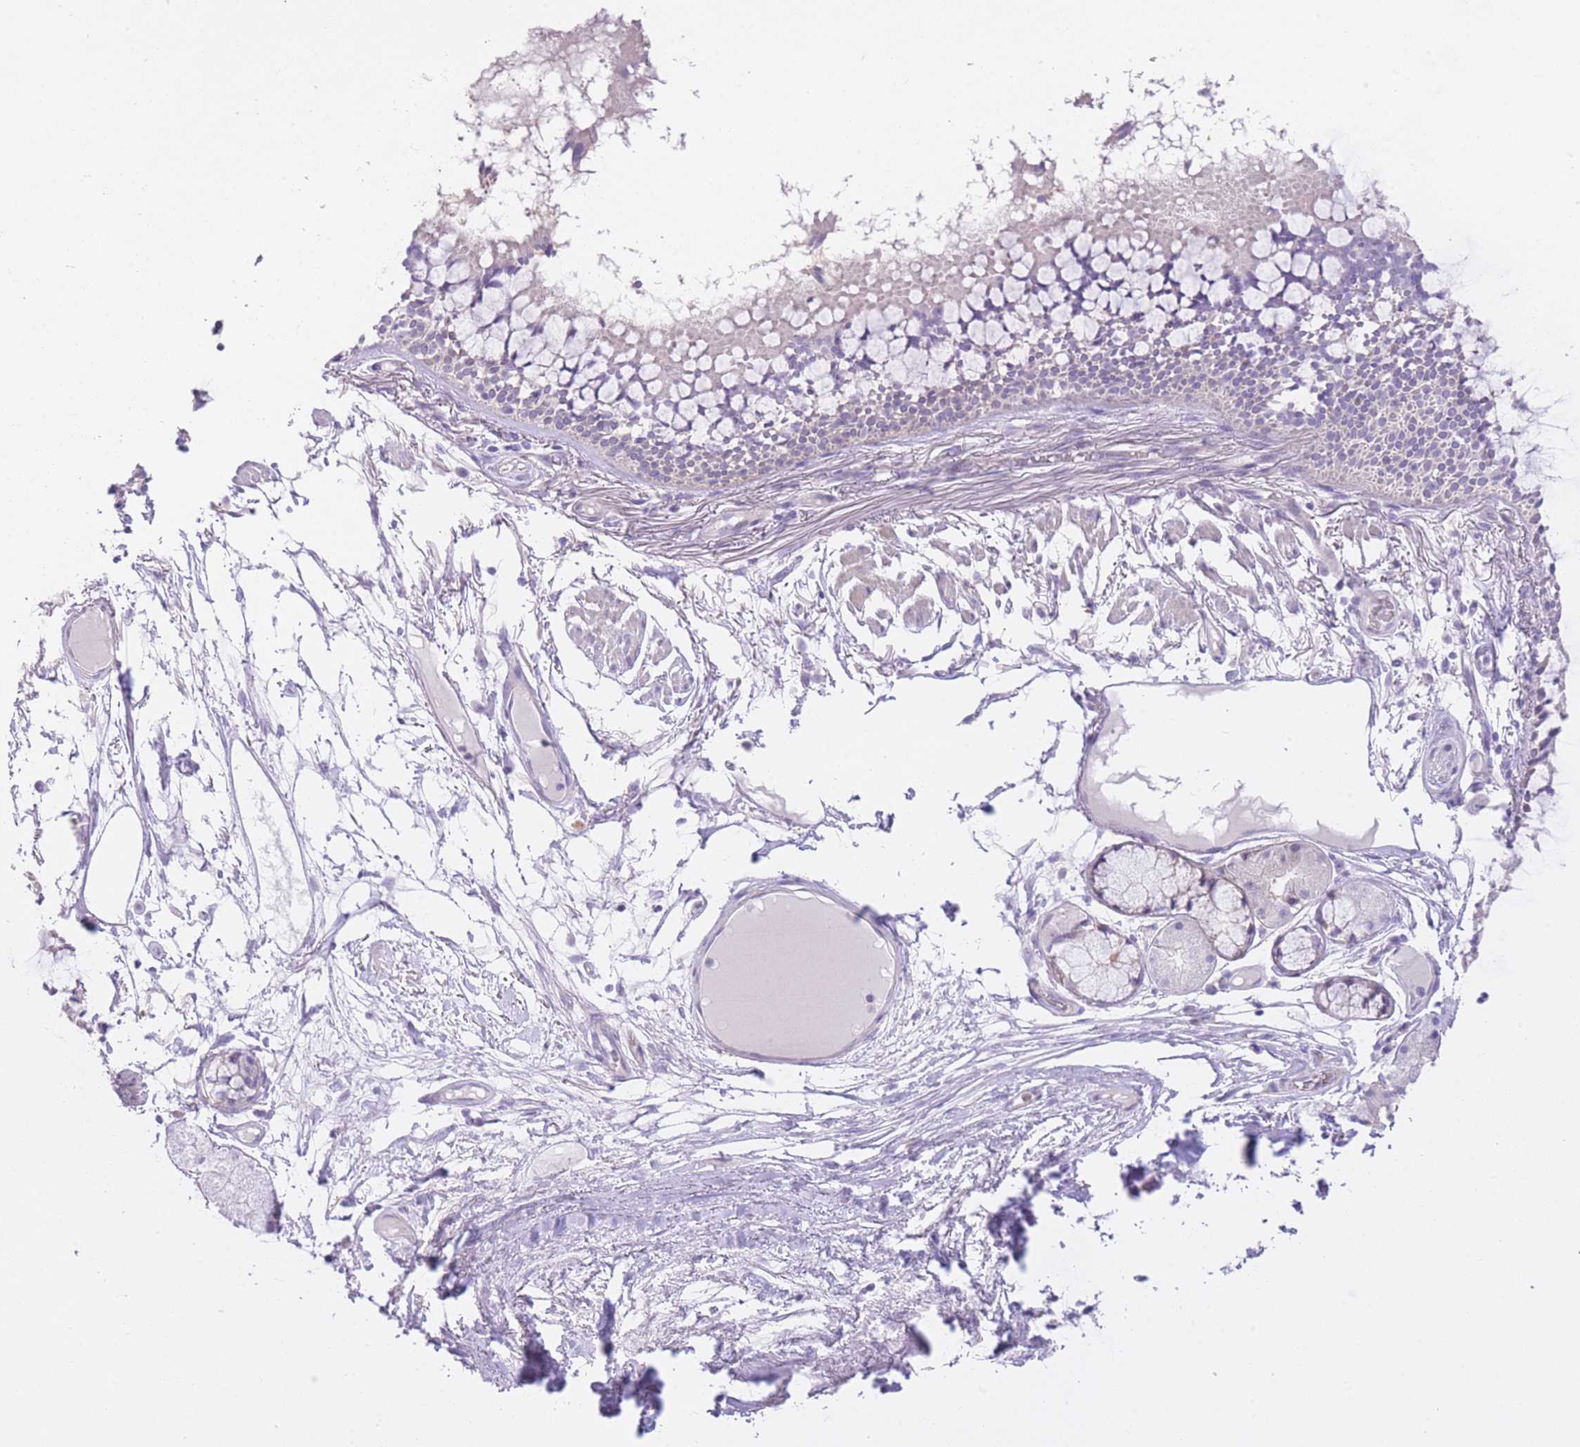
{"staining": {"intensity": "negative", "quantity": "none", "location": "none"}, "tissue": "bronchus", "cell_type": "Respiratory epithelial cells", "image_type": "normal", "snomed": [{"axis": "morphology", "description": "Normal tissue, NOS"}, {"axis": "topography", "description": "Bronchus"}], "caption": "The image displays no significant positivity in respiratory epithelial cells of bronchus.", "gene": "IMPG1", "patient": {"sex": "male", "age": 70}}